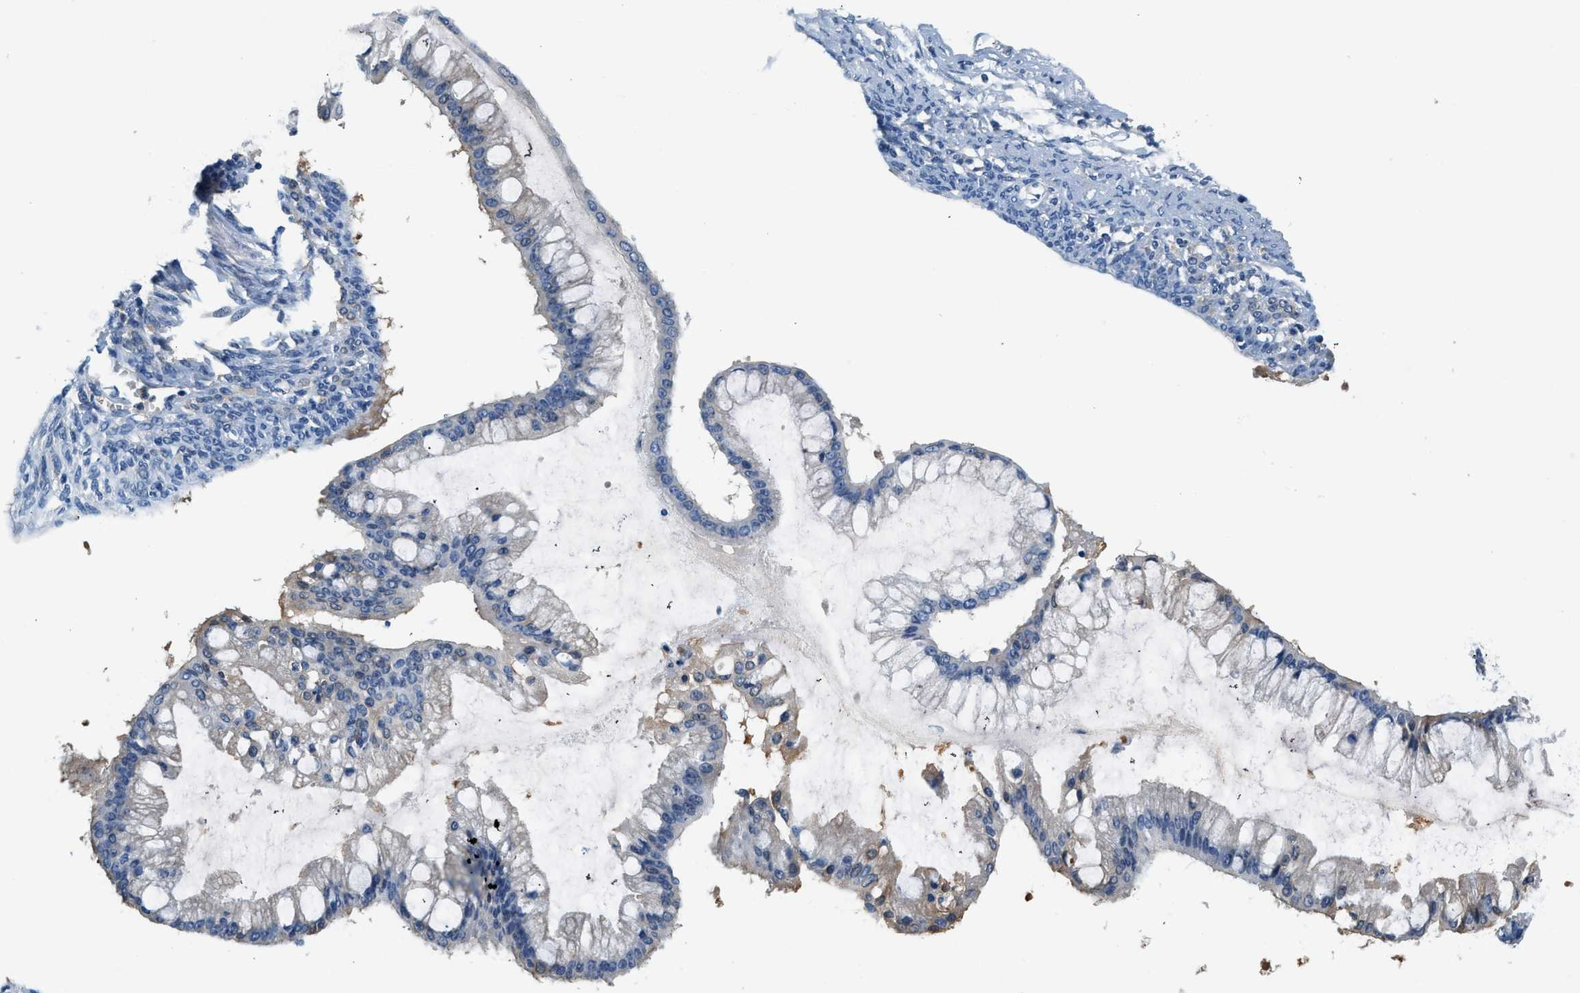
{"staining": {"intensity": "negative", "quantity": "none", "location": "none"}, "tissue": "ovarian cancer", "cell_type": "Tumor cells", "image_type": "cancer", "snomed": [{"axis": "morphology", "description": "Cystadenocarcinoma, mucinous, NOS"}, {"axis": "topography", "description": "Ovary"}], "caption": "Immunohistochemical staining of ovarian mucinous cystadenocarcinoma exhibits no significant expression in tumor cells.", "gene": "SLC35E1", "patient": {"sex": "female", "age": 73}}